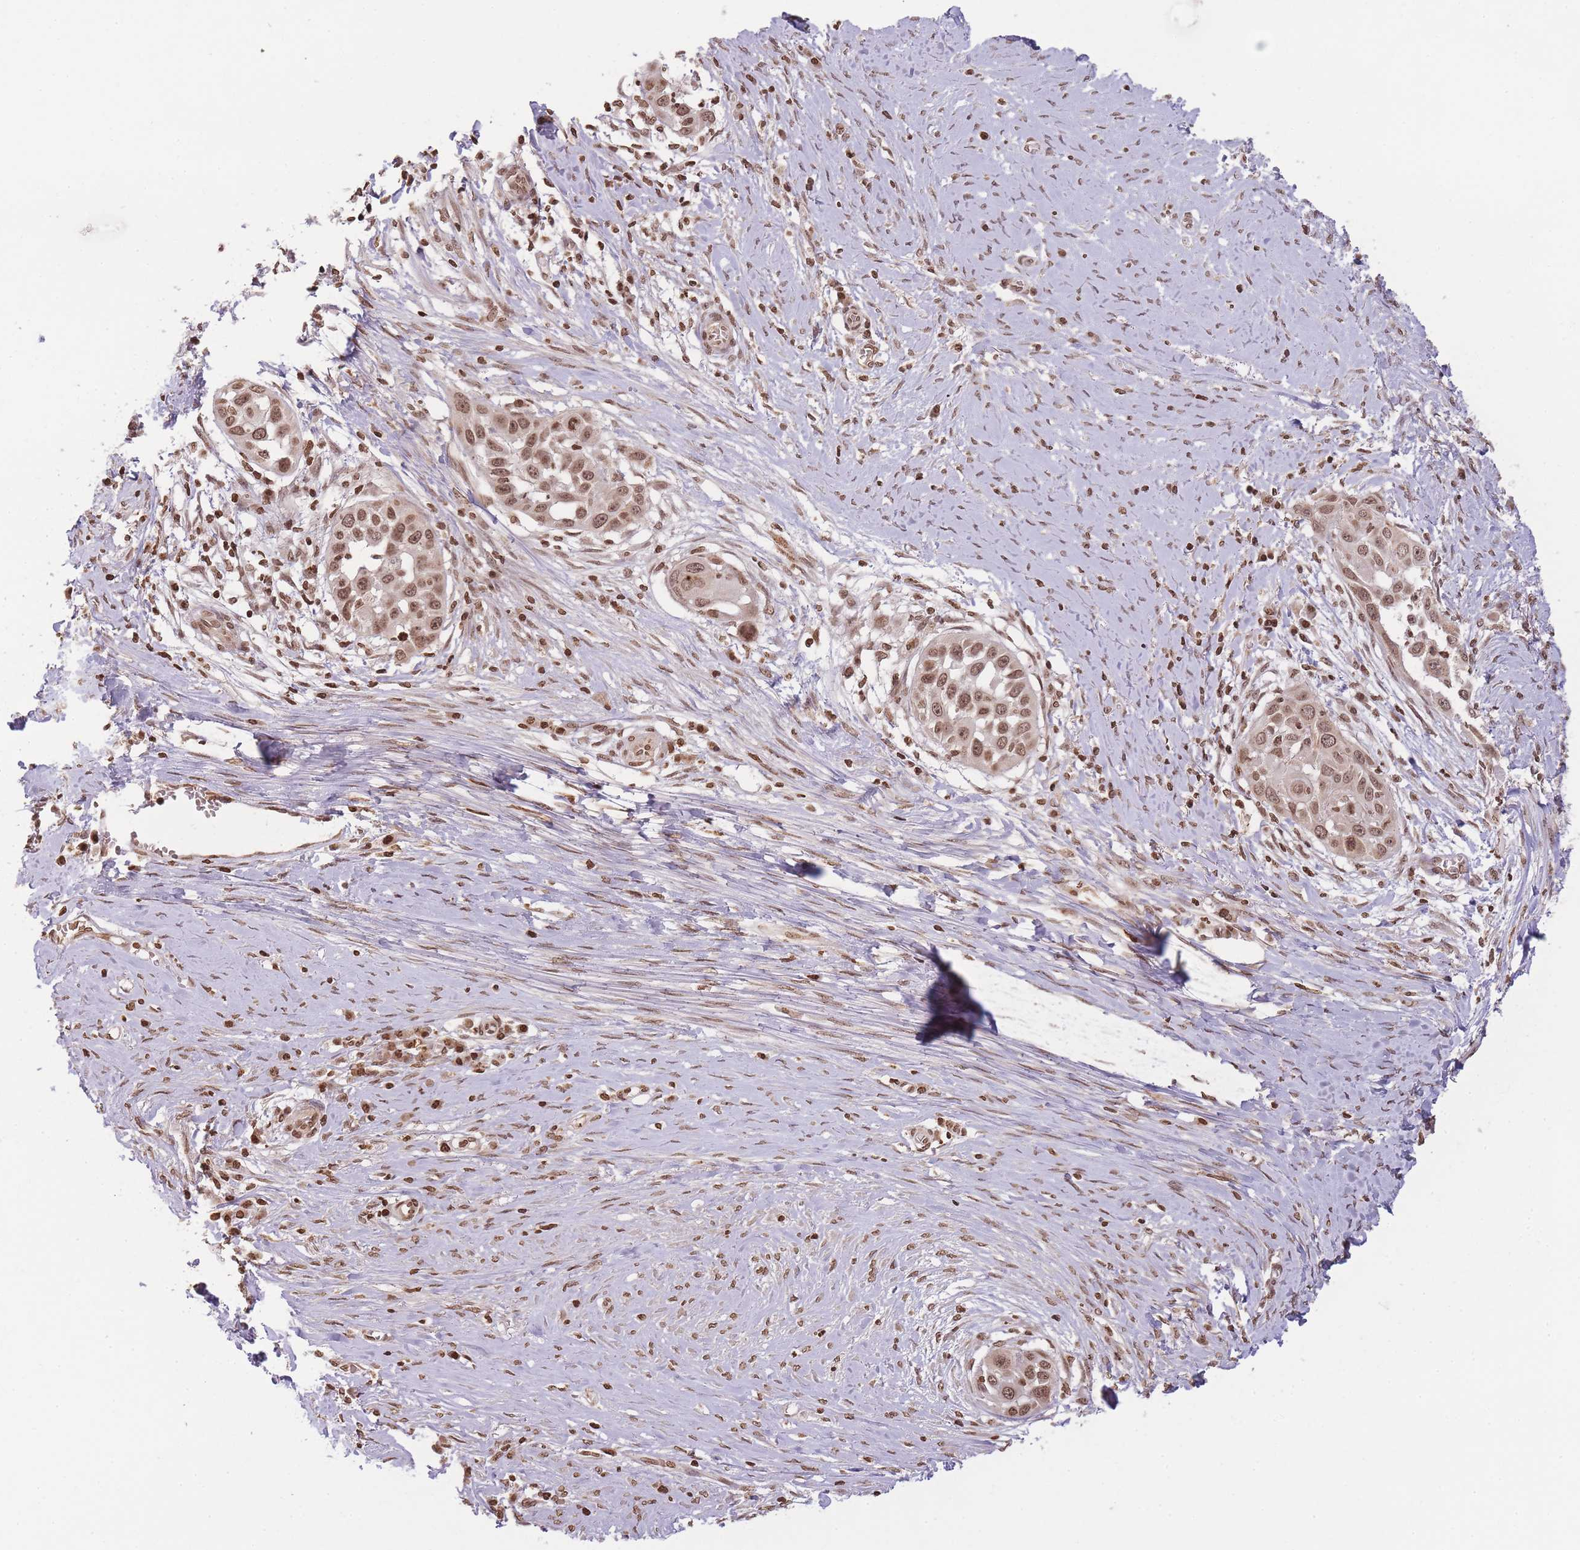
{"staining": {"intensity": "moderate", "quantity": ">75%", "location": "nuclear"}, "tissue": "skin cancer", "cell_type": "Tumor cells", "image_type": "cancer", "snomed": [{"axis": "morphology", "description": "Squamous cell carcinoma, NOS"}, {"axis": "topography", "description": "Skin"}], "caption": "This is a photomicrograph of immunohistochemistry staining of skin cancer, which shows moderate expression in the nuclear of tumor cells.", "gene": "WWTR1", "patient": {"sex": "female", "age": 44}}